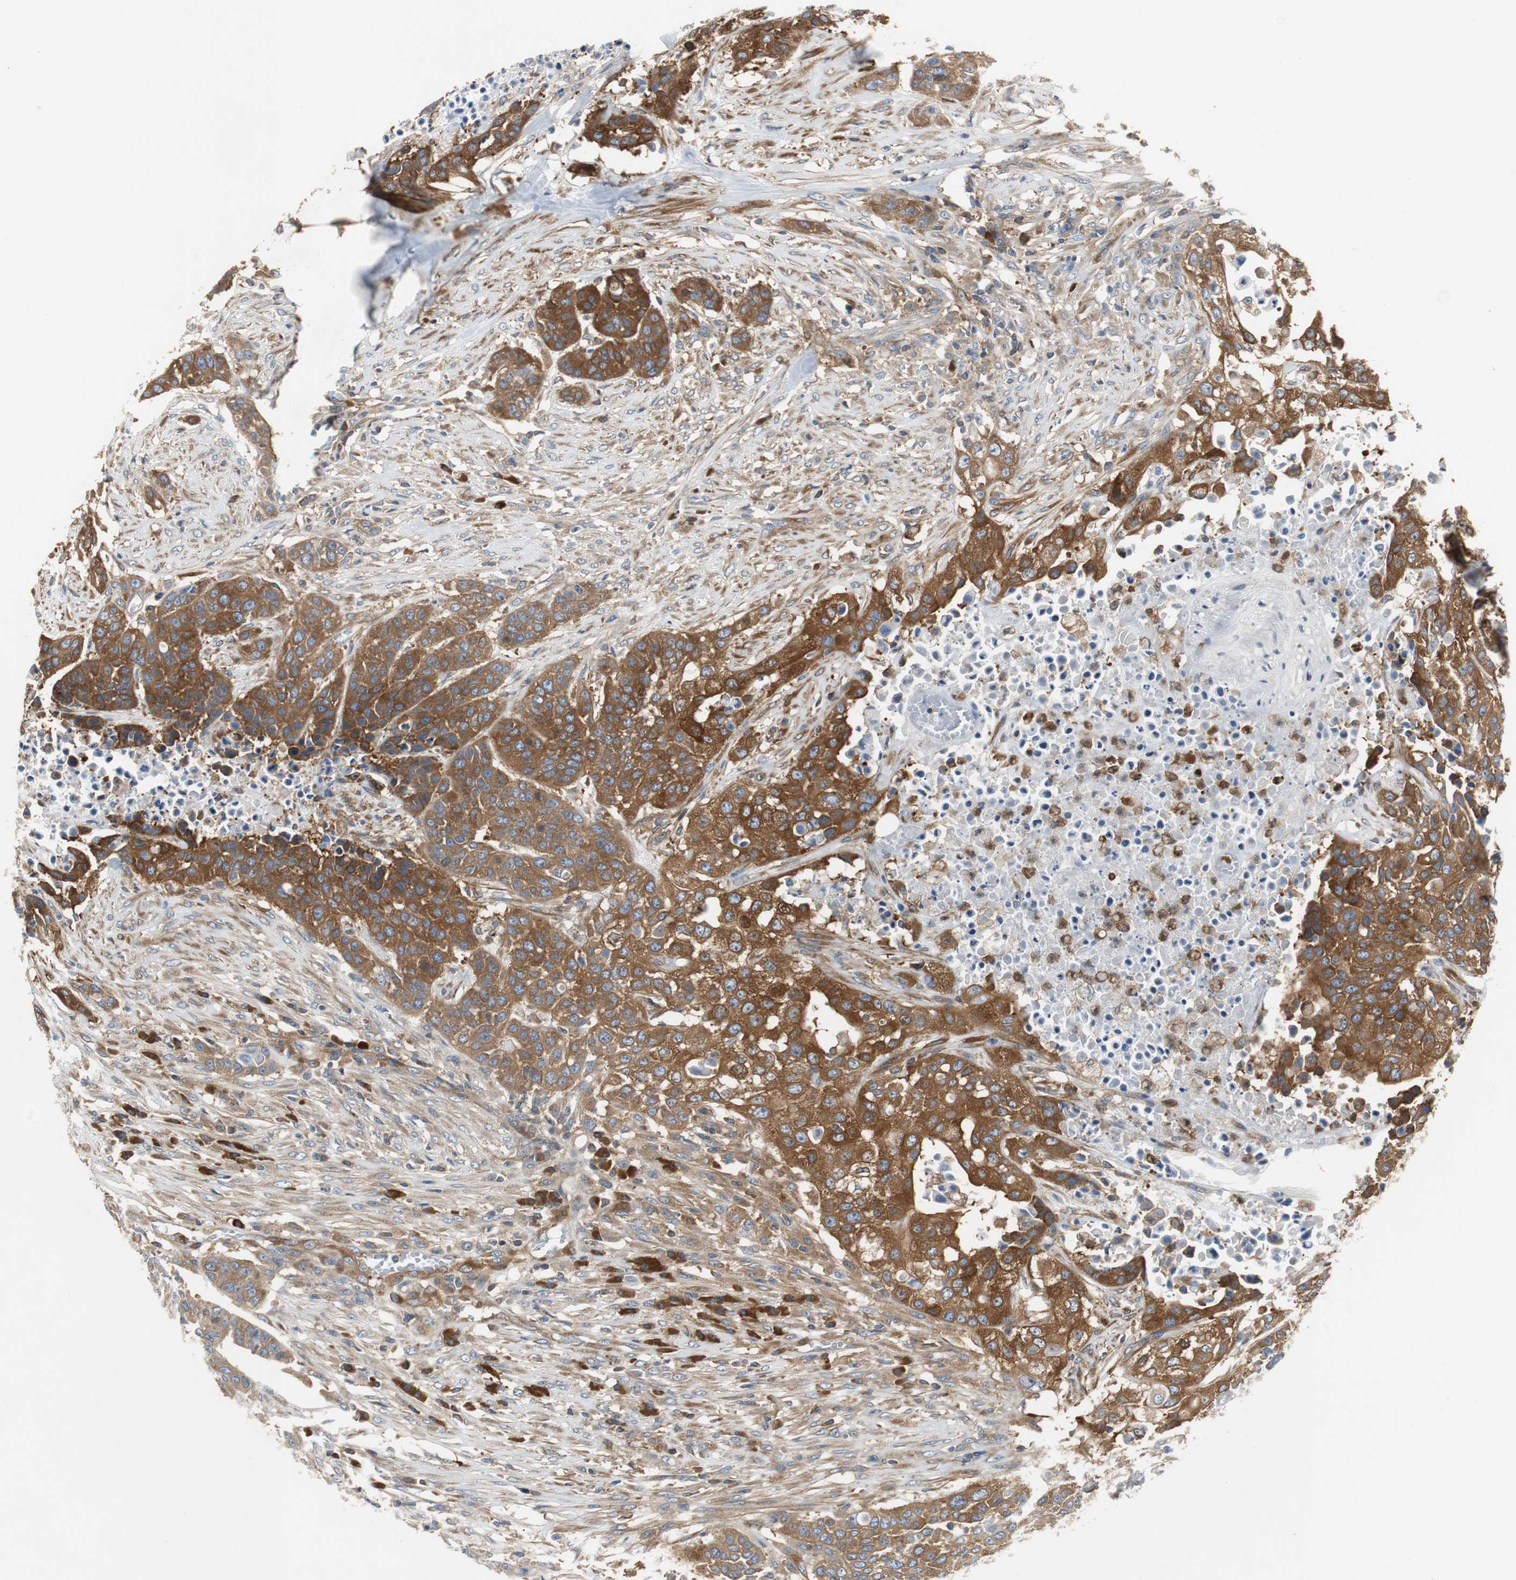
{"staining": {"intensity": "strong", "quantity": ">75%", "location": "cytoplasmic/membranous"}, "tissue": "urothelial cancer", "cell_type": "Tumor cells", "image_type": "cancer", "snomed": [{"axis": "morphology", "description": "Urothelial carcinoma, High grade"}, {"axis": "topography", "description": "Urinary bladder"}], "caption": "Tumor cells demonstrate high levels of strong cytoplasmic/membranous positivity in about >75% of cells in urothelial cancer.", "gene": "GYS1", "patient": {"sex": "male", "age": 74}}